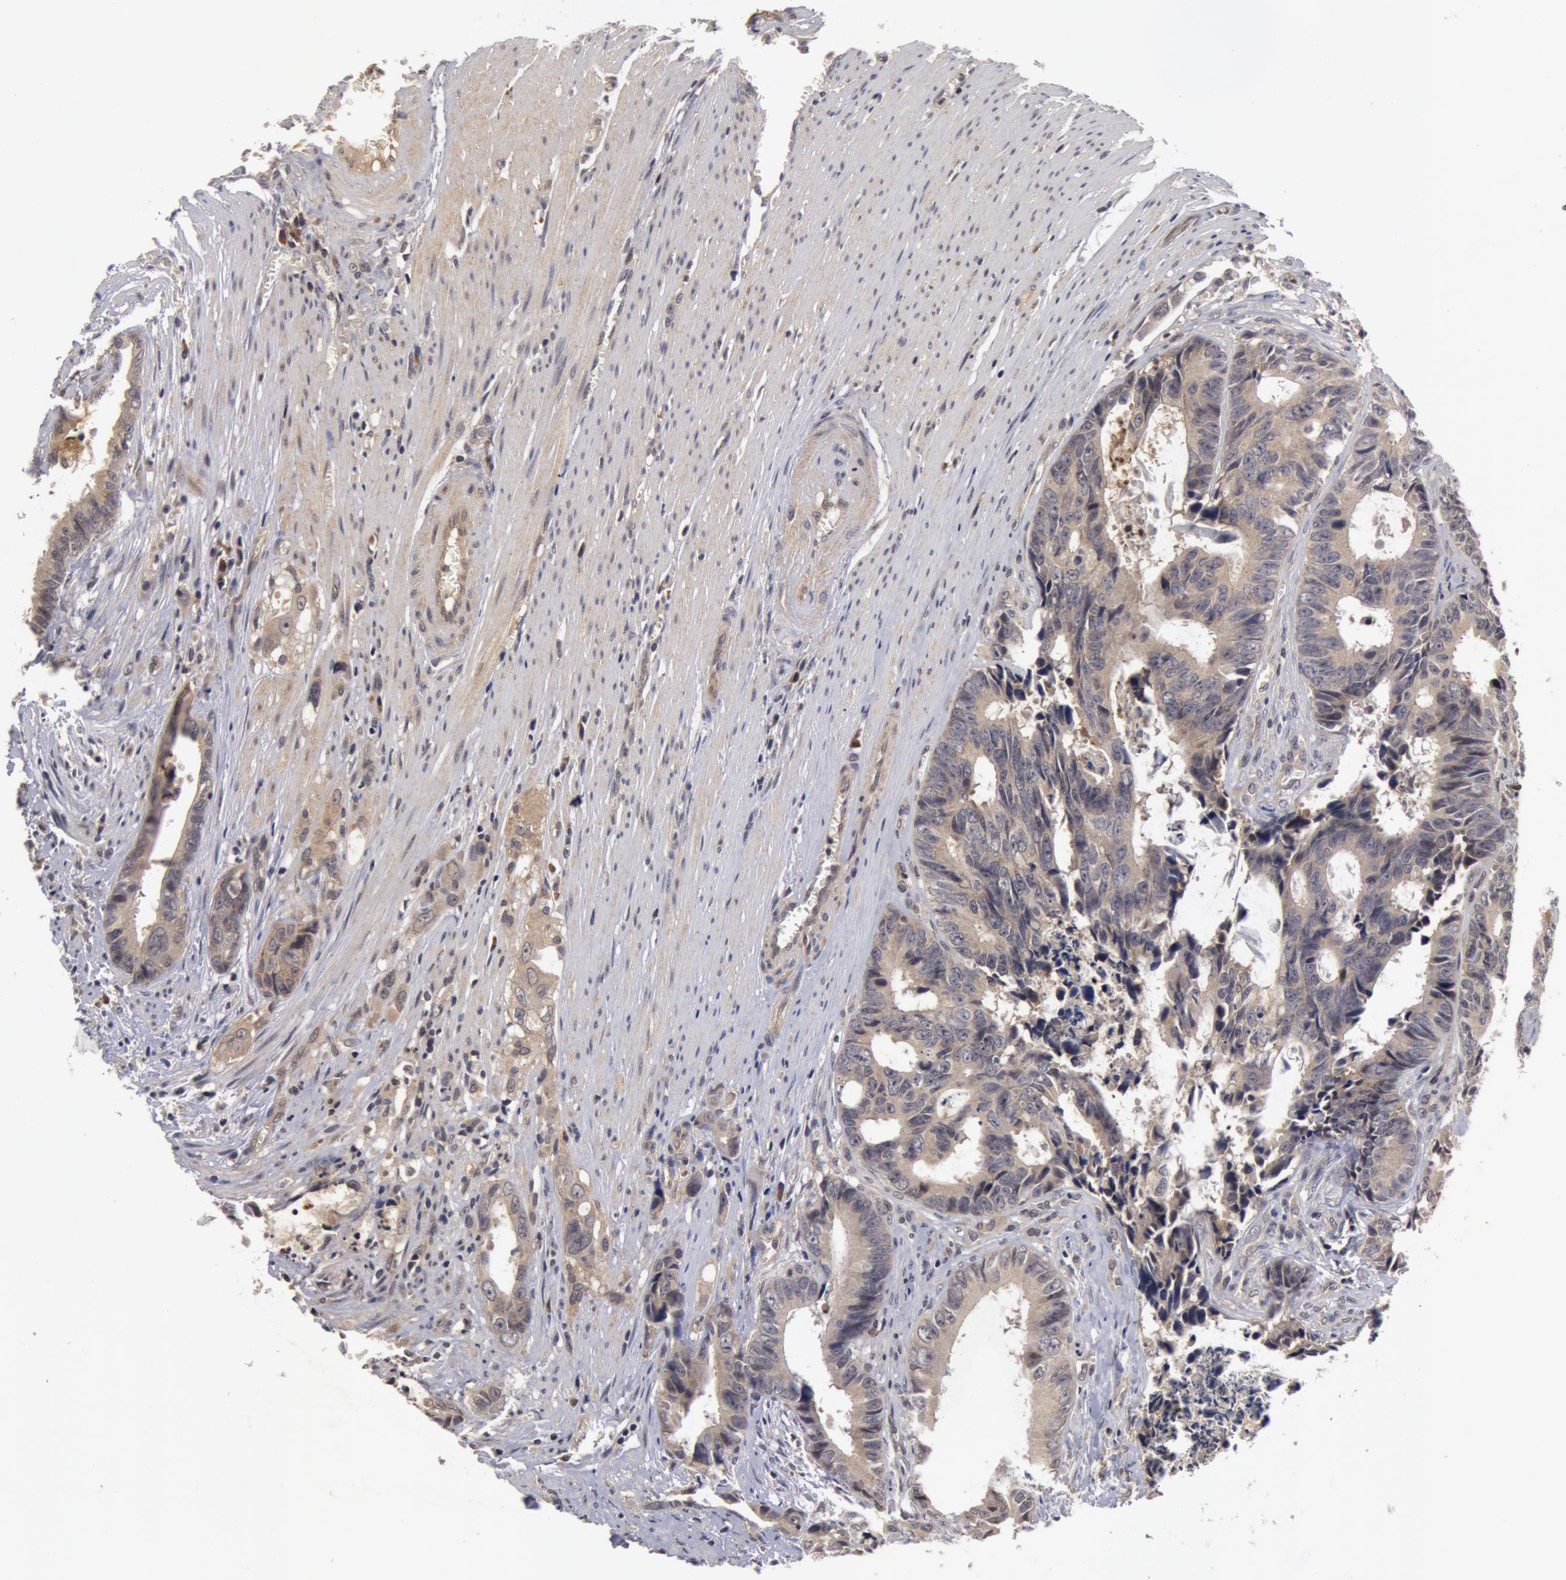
{"staining": {"intensity": "weak", "quantity": ">75%", "location": "cytoplasmic/membranous"}, "tissue": "colorectal cancer", "cell_type": "Tumor cells", "image_type": "cancer", "snomed": [{"axis": "morphology", "description": "Adenocarcinoma, NOS"}, {"axis": "topography", "description": "Rectum"}], "caption": "Immunohistochemical staining of colorectal cancer (adenocarcinoma) demonstrates low levels of weak cytoplasmic/membranous staining in approximately >75% of tumor cells. The staining was performed using DAB, with brown indicating positive protein expression. Nuclei are stained blue with hematoxylin.", "gene": "BCHE", "patient": {"sex": "female", "age": 98}}